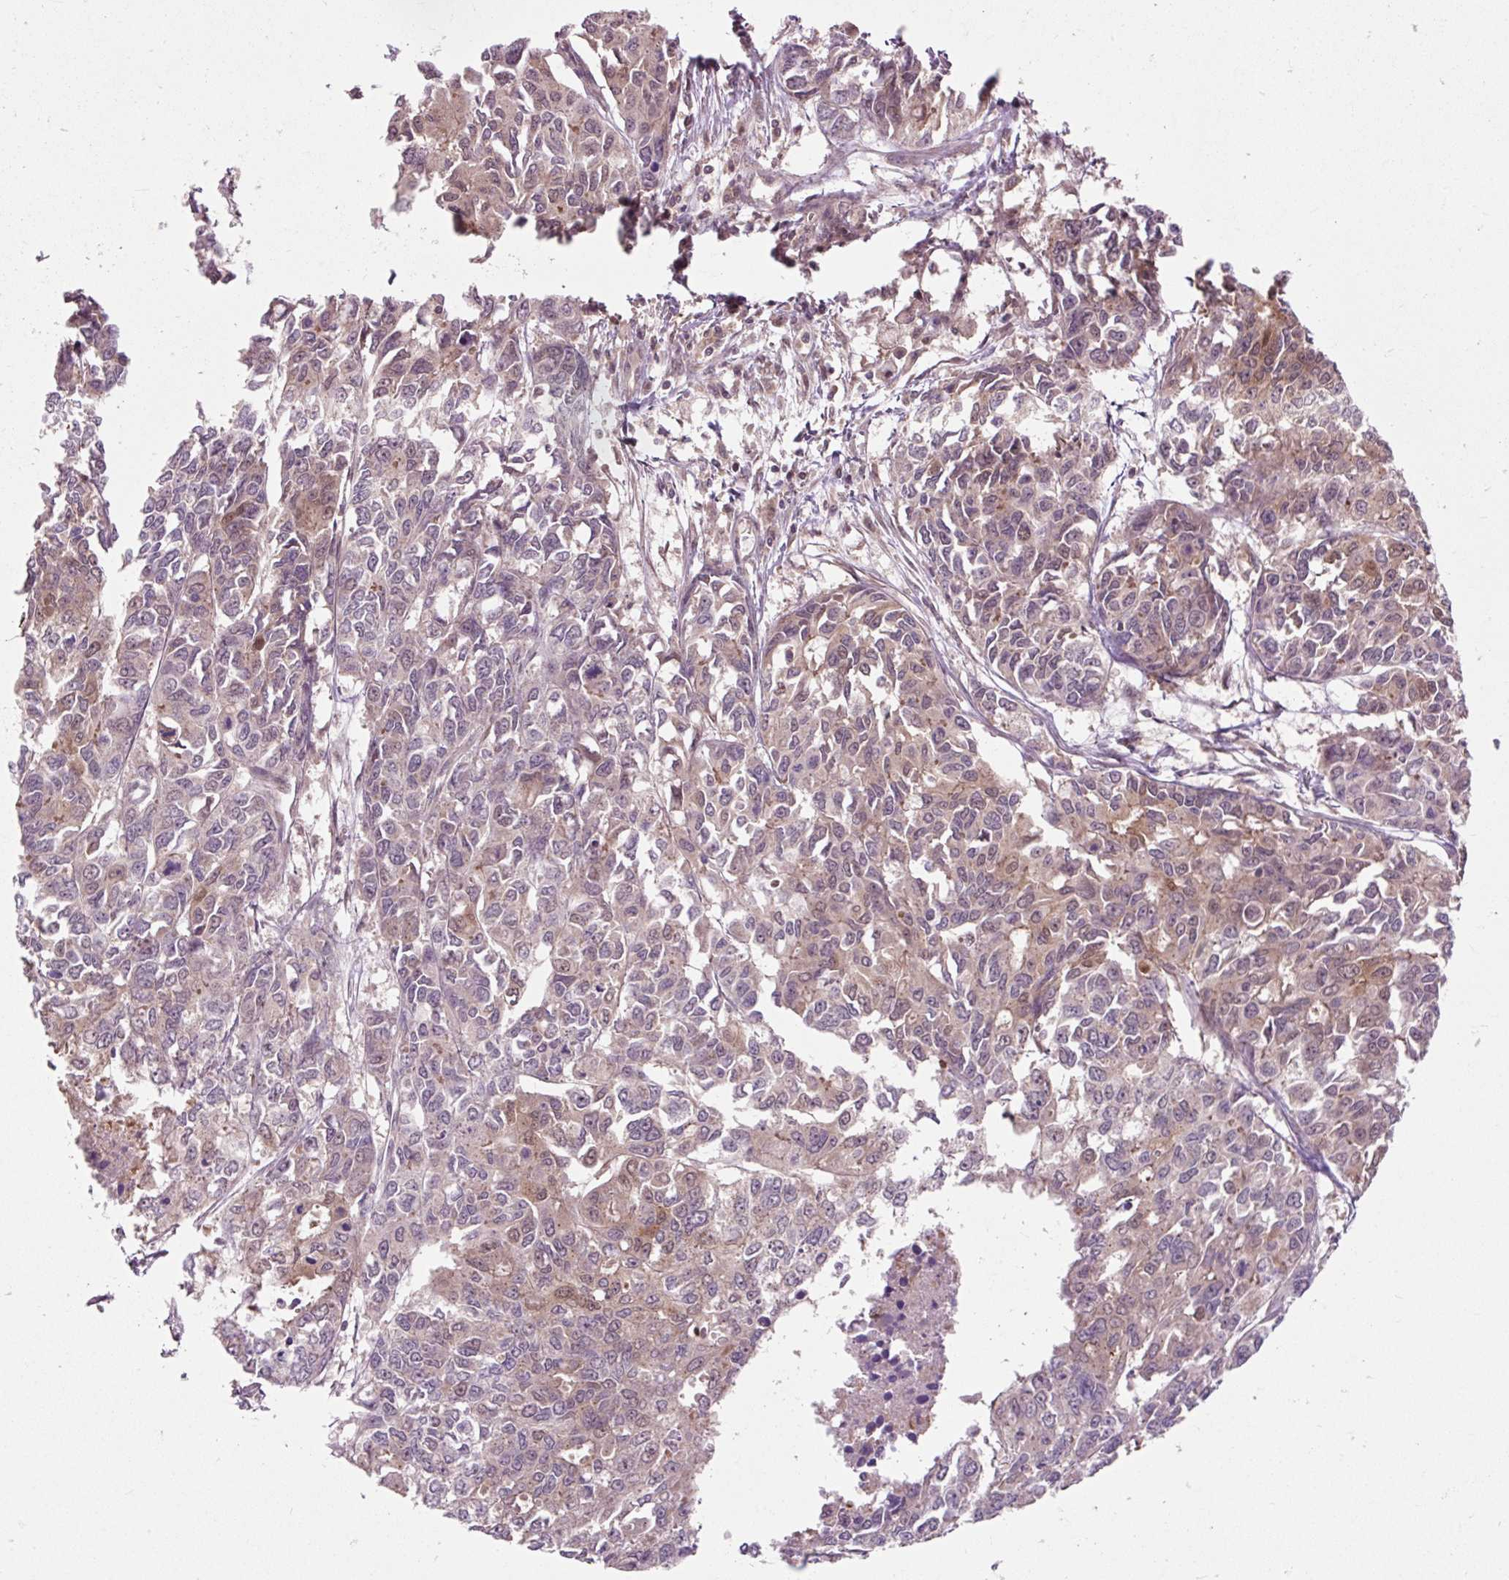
{"staining": {"intensity": "moderate", "quantity": "25%-75%", "location": "cytoplasmic/membranous,nuclear"}, "tissue": "endometrial cancer", "cell_type": "Tumor cells", "image_type": "cancer", "snomed": [{"axis": "morphology", "description": "Adenocarcinoma, NOS"}, {"axis": "topography", "description": "Uterus"}], "caption": "The photomicrograph exhibits staining of endometrial cancer, revealing moderate cytoplasmic/membranous and nuclear protein expression (brown color) within tumor cells. The protein of interest is shown in brown color, while the nuclei are stained blue.", "gene": "MMS19", "patient": {"sex": "female", "age": 79}}